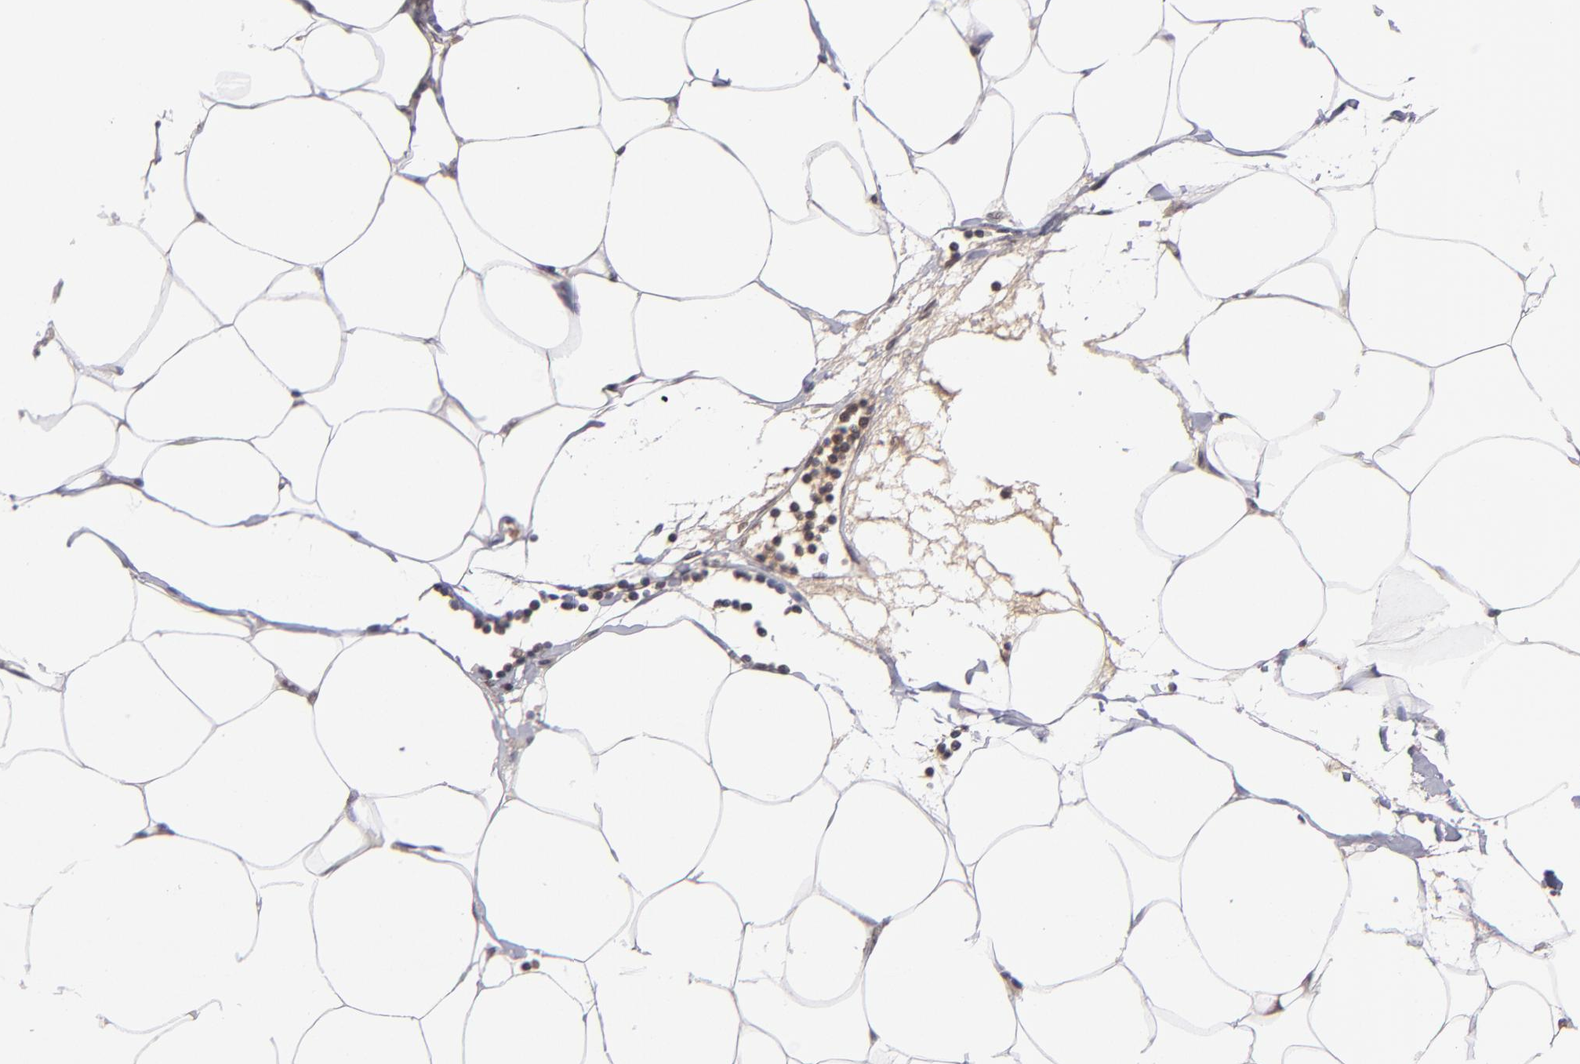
{"staining": {"intensity": "moderate", "quantity": "<25%", "location": "nuclear"}, "tissue": "adipose tissue", "cell_type": "Adipocytes", "image_type": "normal", "snomed": [{"axis": "morphology", "description": "Normal tissue, NOS"}, {"axis": "morphology", "description": "Adenocarcinoma, NOS"}, {"axis": "topography", "description": "Colon"}, {"axis": "topography", "description": "Peripheral nerve tissue"}], "caption": "A low amount of moderate nuclear staining is seen in approximately <25% of adipocytes in normal adipose tissue.", "gene": "EP300", "patient": {"sex": "male", "age": 14}}